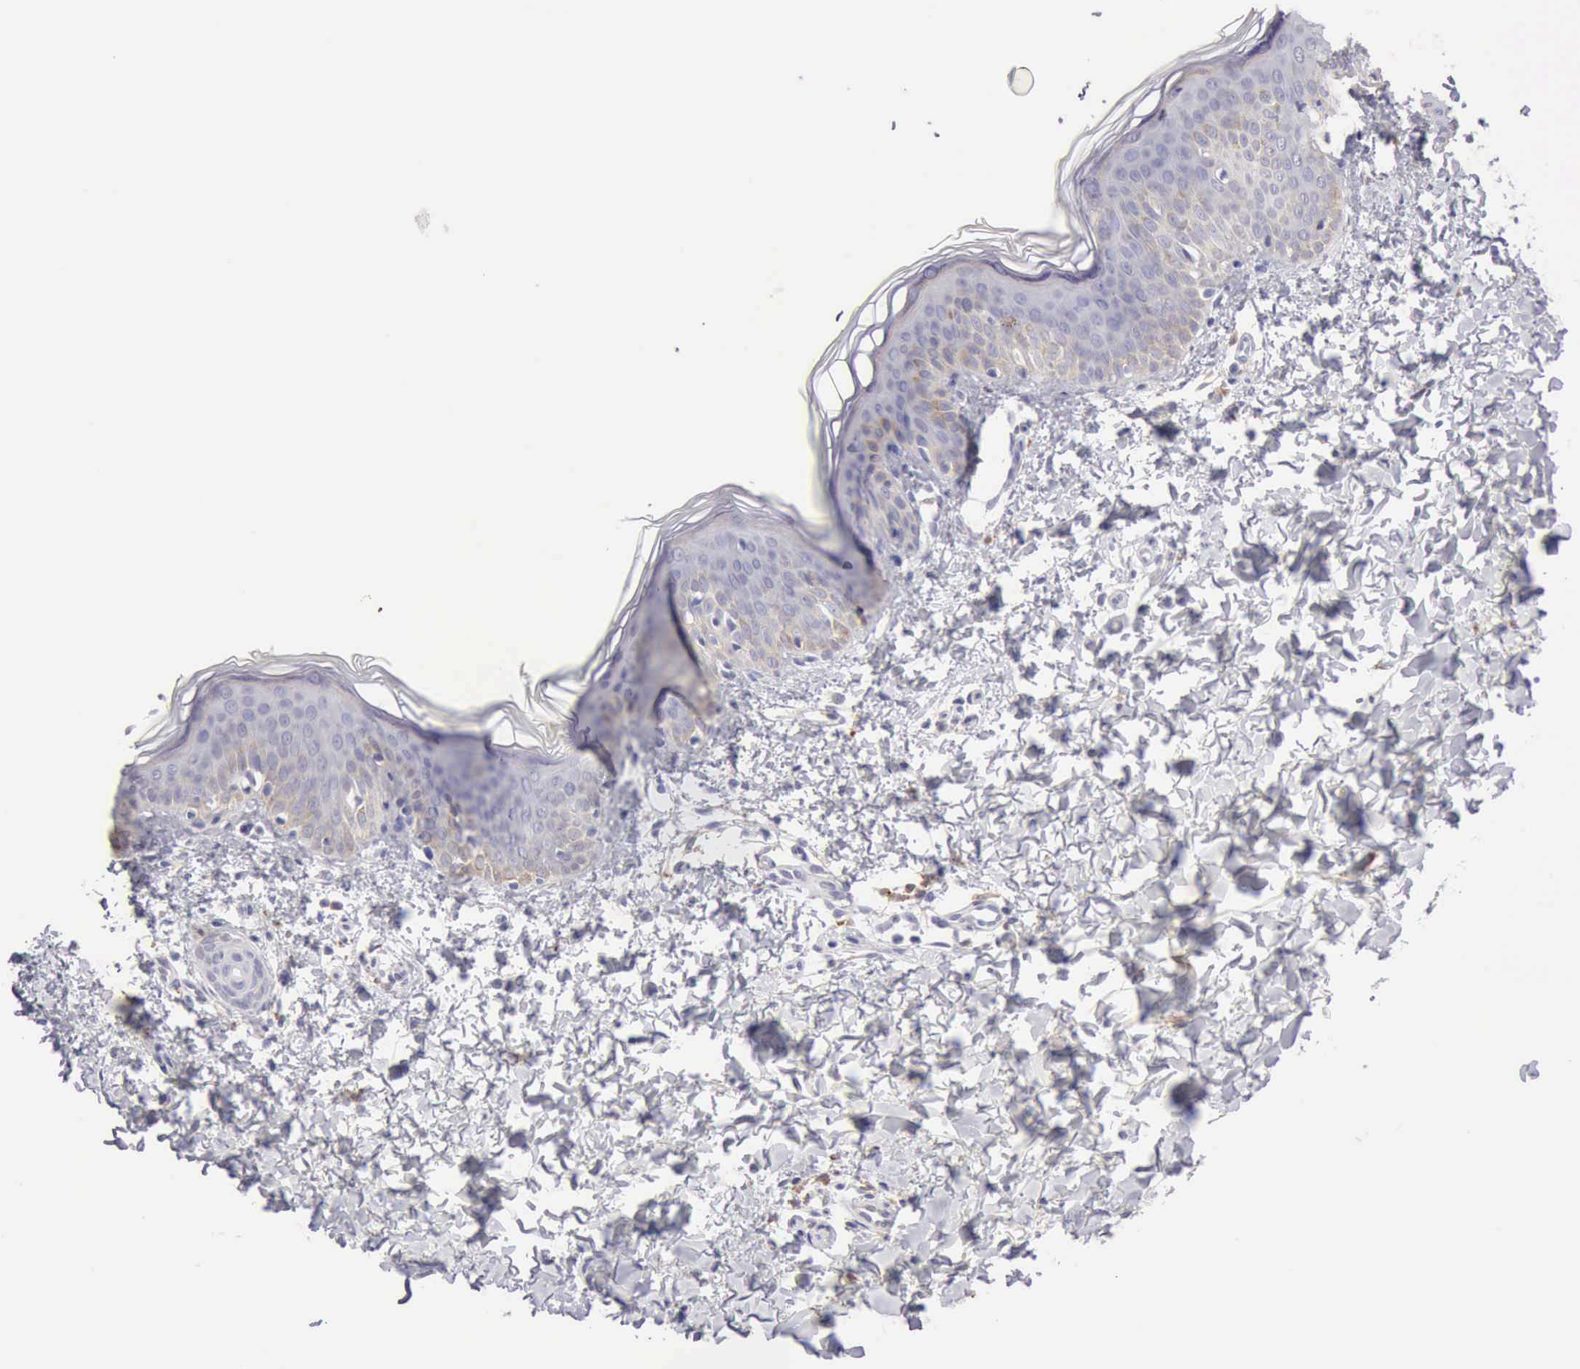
{"staining": {"intensity": "negative", "quantity": "none", "location": "none"}, "tissue": "skin", "cell_type": "Fibroblasts", "image_type": "normal", "snomed": [{"axis": "morphology", "description": "Normal tissue, NOS"}, {"axis": "topography", "description": "Skin"}], "caption": "IHC micrograph of benign skin stained for a protein (brown), which displays no positivity in fibroblasts.", "gene": "RNASE1", "patient": {"sex": "female", "age": 4}}